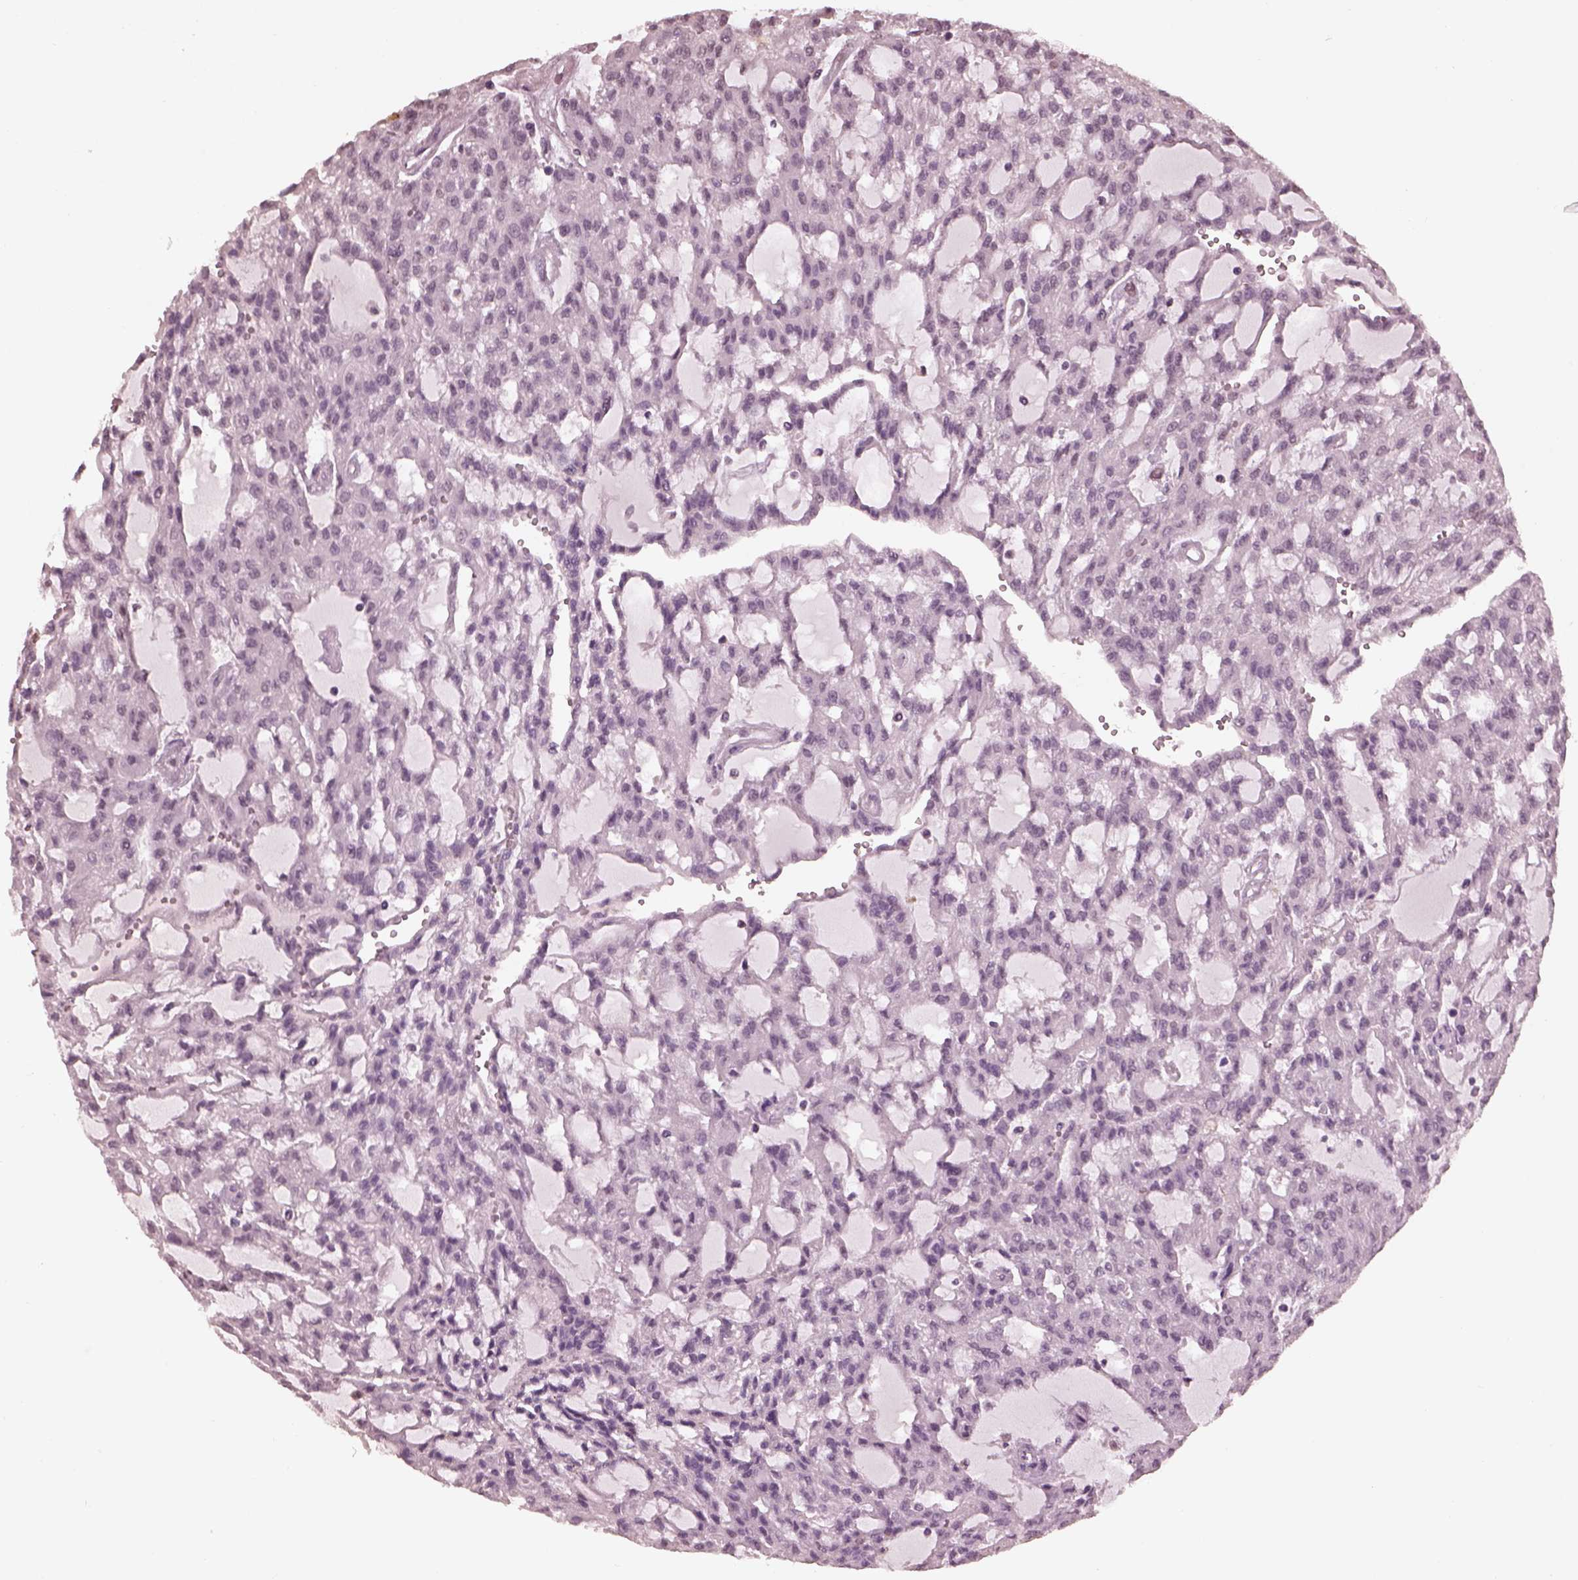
{"staining": {"intensity": "negative", "quantity": "none", "location": "none"}, "tissue": "renal cancer", "cell_type": "Tumor cells", "image_type": "cancer", "snomed": [{"axis": "morphology", "description": "Adenocarcinoma, NOS"}, {"axis": "topography", "description": "Kidney"}], "caption": "DAB immunohistochemical staining of renal cancer demonstrates no significant staining in tumor cells. (Brightfield microscopy of DAB immunohistochemistry (IHC) at high magnification).", "gene": "TSKS", "patient": {"sex": "male", "age": 63}}